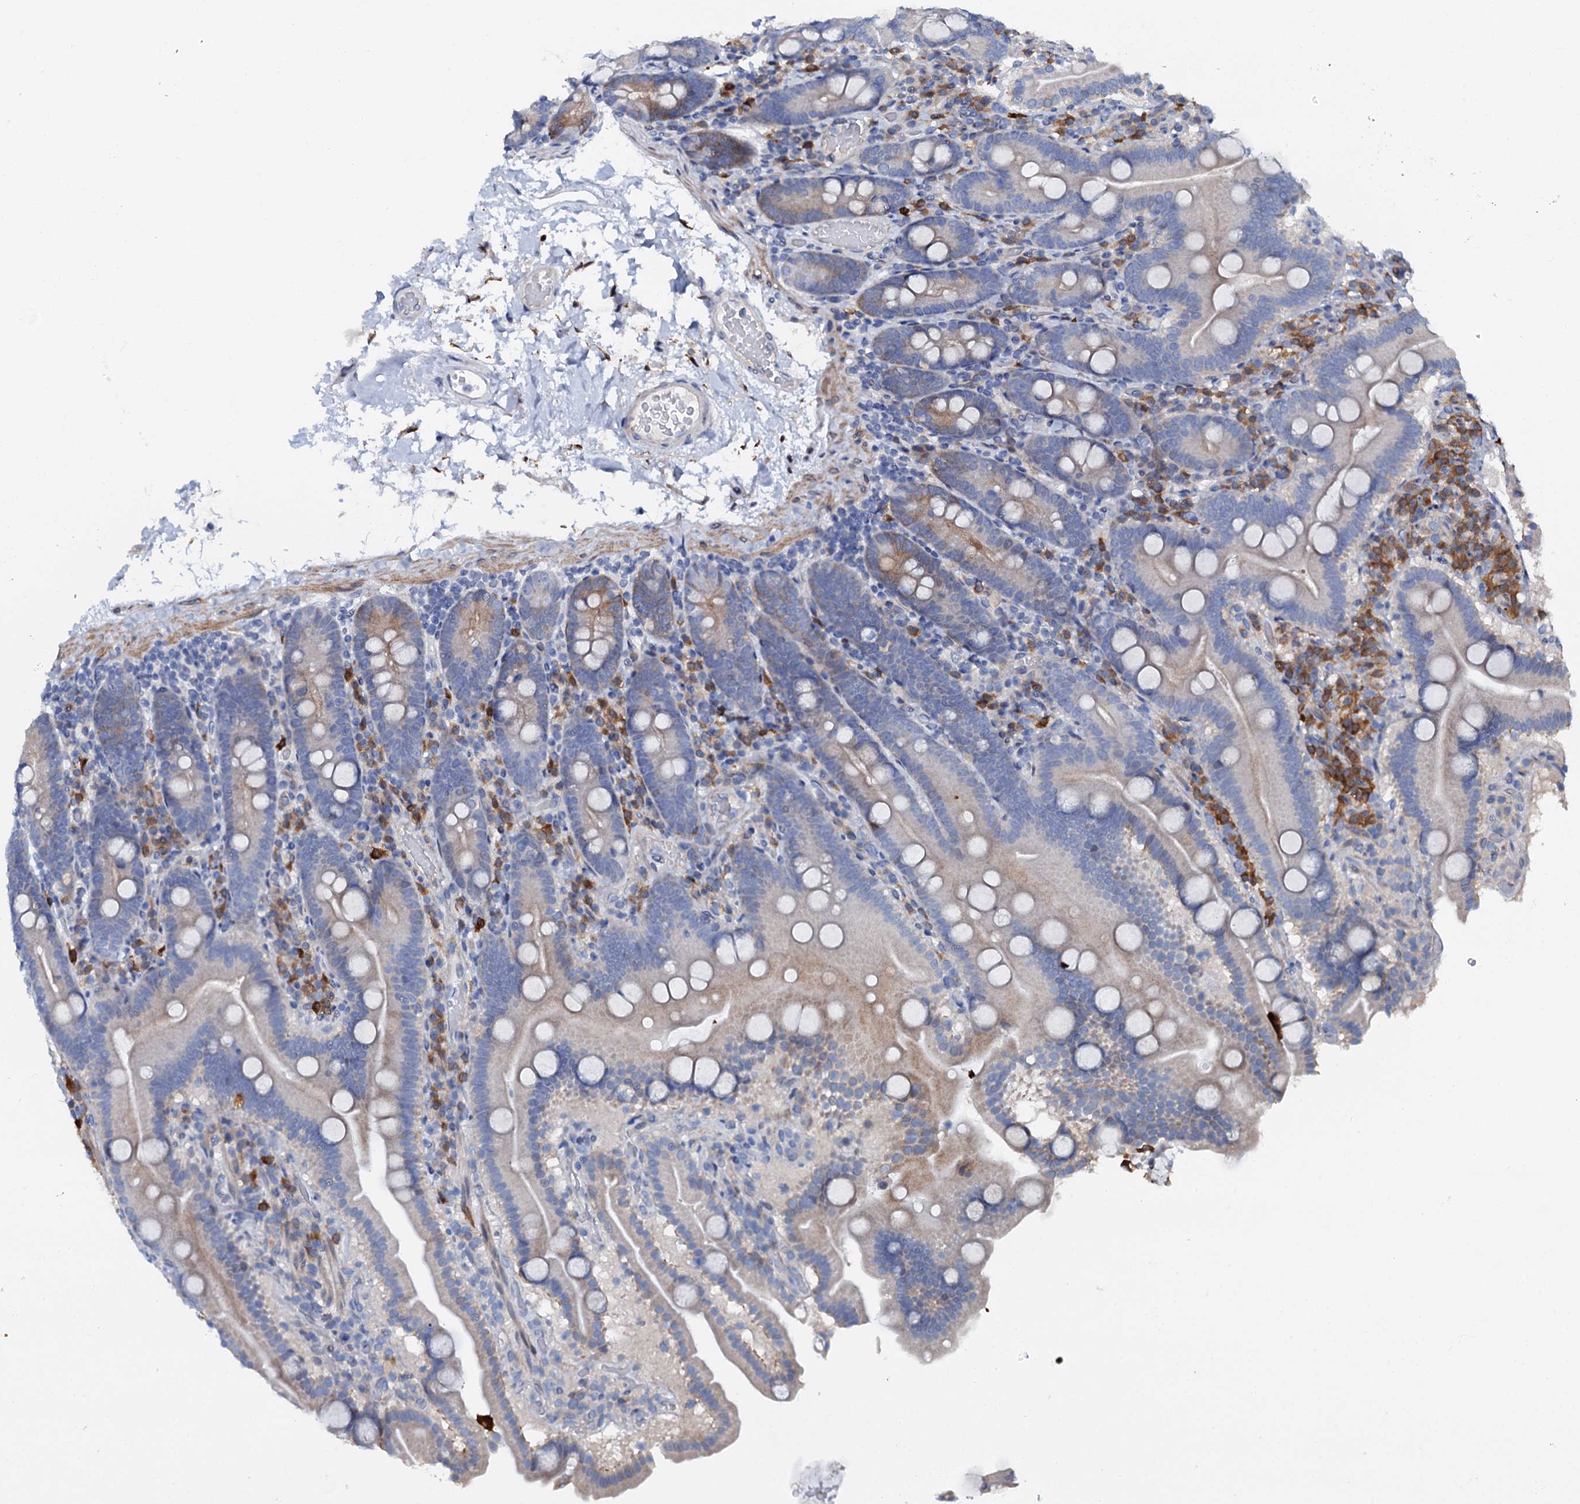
{"staining": {"intensity": "moderate", "quantity": "25%-75%", "location": "cytoplasmic/membranous"}, "tissue": "duodenum", "cell_type": "Glandular cells", "image_type": "normal", "snomed": [{"axis": "morphology", "description": "Normal tissue, NOS"}, {"axis": "topography", "description": "Duodenum"}], "caption": "A micrograph of duodenum stained for a protein displays moderate cytoplasmic/membranous brown staining in glandular cells.", "gene": "GFOD2", "patient": {"sex": "male", "age": 55}}